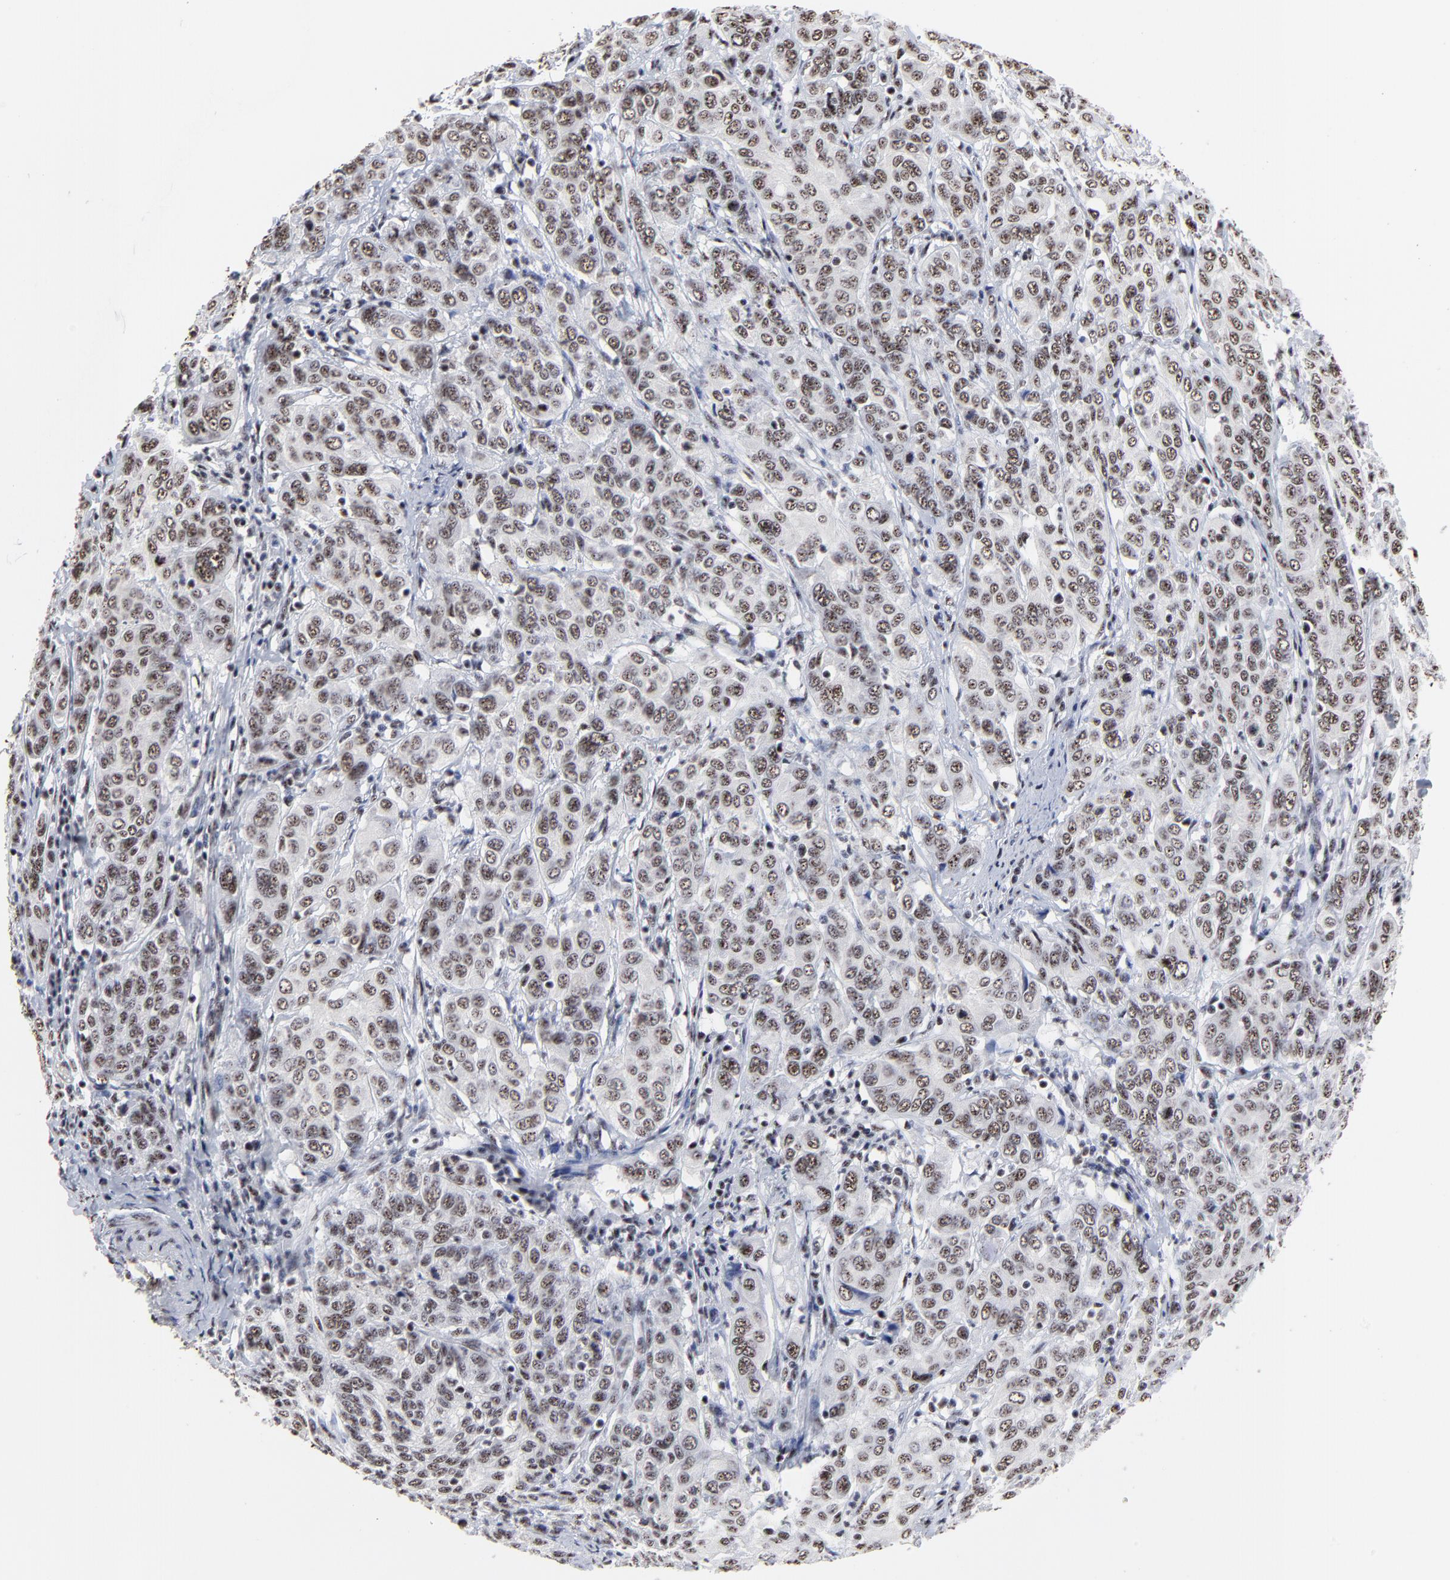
{"staining": {"intensity": "weak", "quantity": ">75%", "location": "nuclear"}, "tissue": "cervical cancer", "cell_type": "Tumor cells", "image_type": "cancer", "snomed": [{"axis": "morphology", "description": "Squamous cell carcinoma, NOS"}, {"axis": "topography", "description": "Cervix"}], "caption": "A histopathology image showing weak nuclear staining in about >75% of tumor cells in cervical squamous cell carcinoma, as visualized by brown immunohistochemical staining.", "gene": "MBD4", "patient": {"sex": "female", "age": 38}}